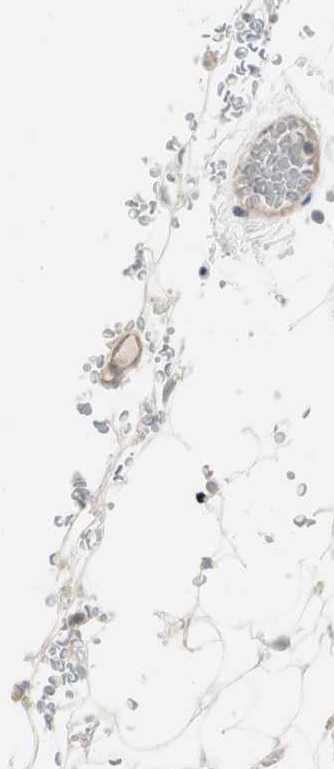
{"staining": {"intensity": "negative", "quantity": "none", "location": "none"}, "tissue": "adipose tissue", "cell_type": "Adipocytes", "image_type": "normal", "snomed": [{"axis": "morphology", "description": "Normal tissue, NOS"}, {"axis": "topography", "description": "Peripheral nerve tissue"}], "caption": "Protein analysis of unremarkable adipose tissue demonstrates no significant staining in adipocytes.", "gene": "SPINK4", "patient": {"sex": "male", "age": 70}}